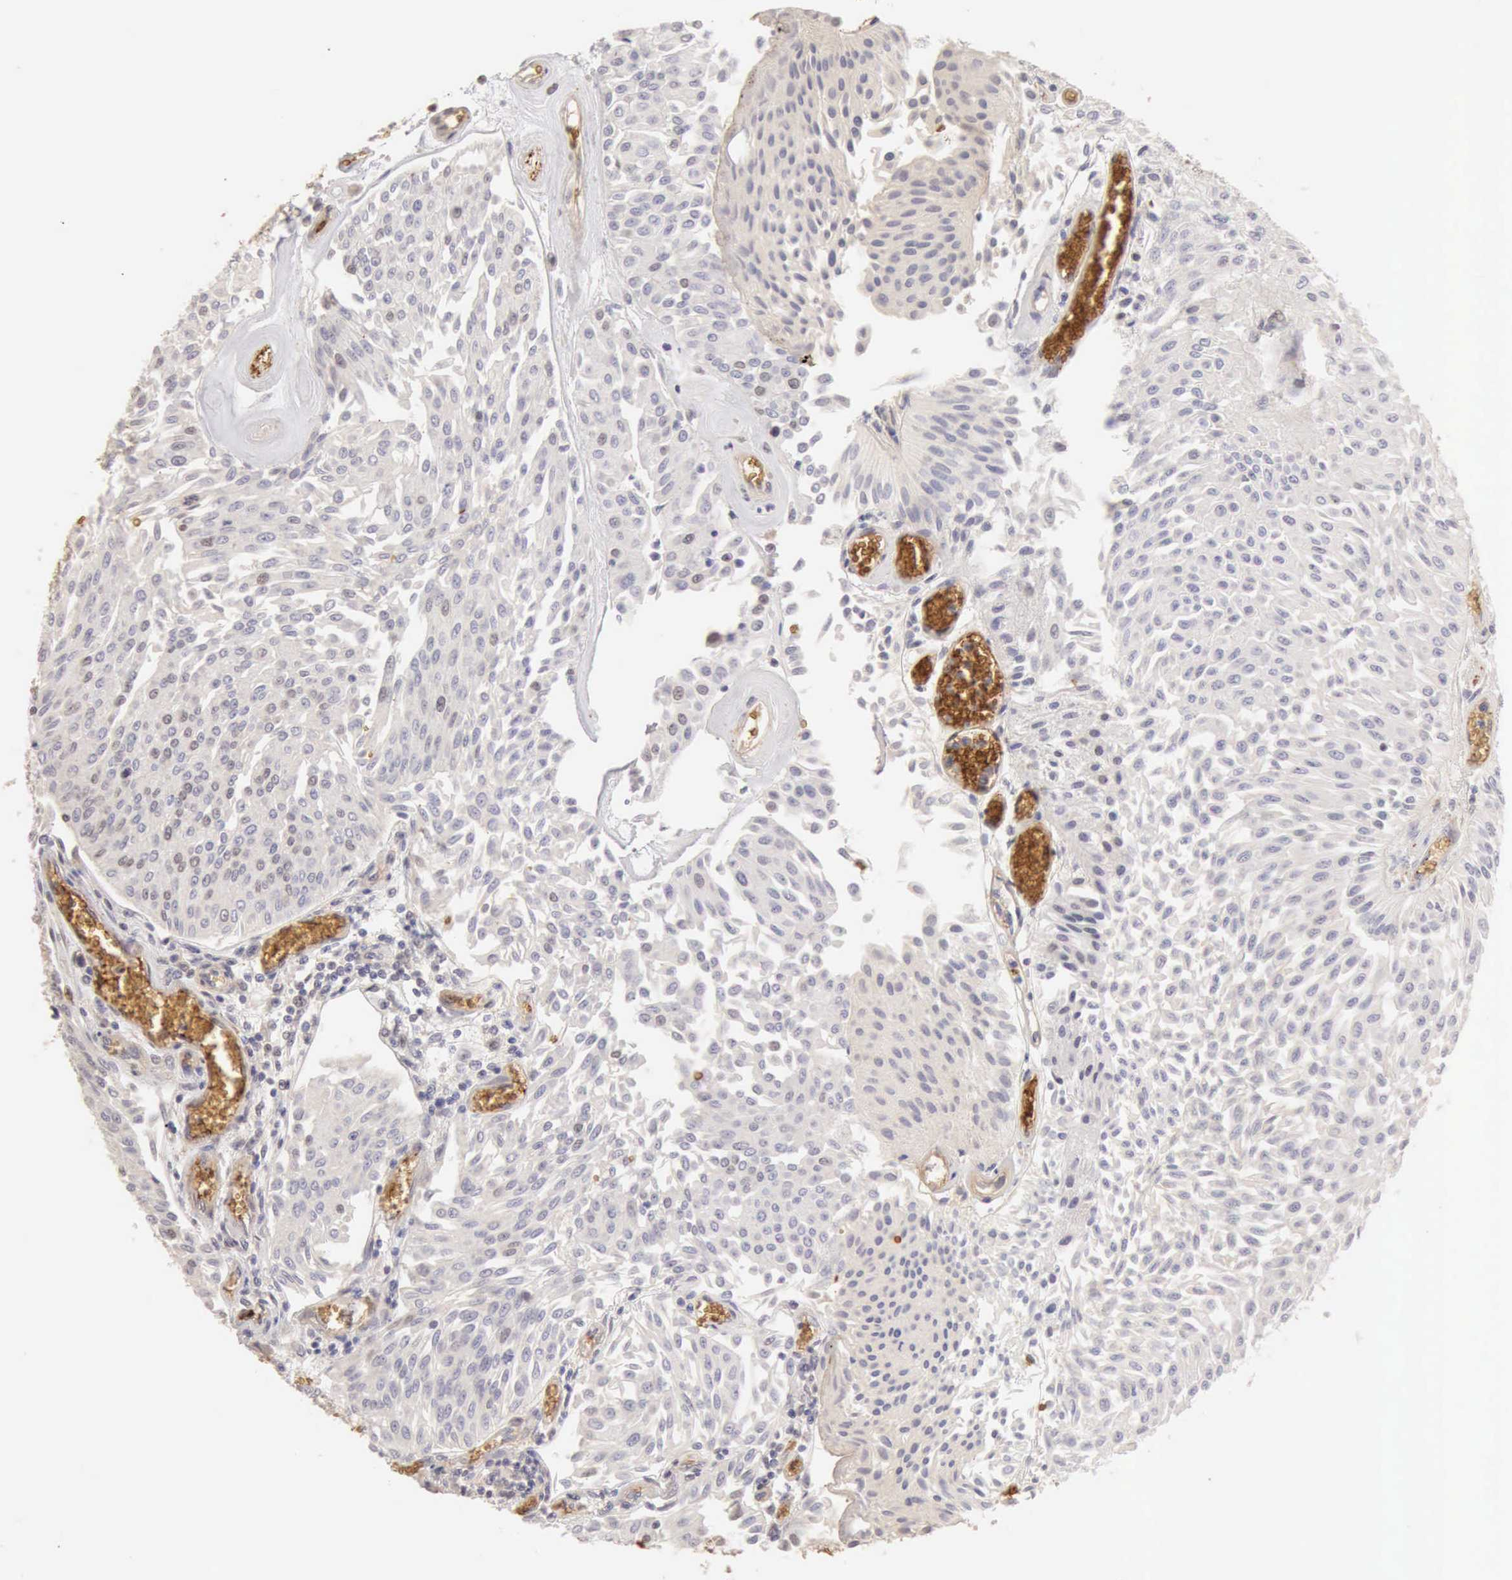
{"staining": {"intensity": "weak", "quantity": "<25%", "location": "nuclear"}, "tissue": "urothelial cancer", "cell_type": "Tumor cells", "image_type": "cancer", "snomed": [{"axis": "morphology", "description": "Urothelial carcinoma, Low grade"}, {"axis": "topography", "description": "Urinary bladder"}], "caption": "IHC of human urothelial carcinoma (low-grade) demonstrates no expression in tumor cells.", "gene": "CFI", "patient": {"sex": "male", "age": 86}}